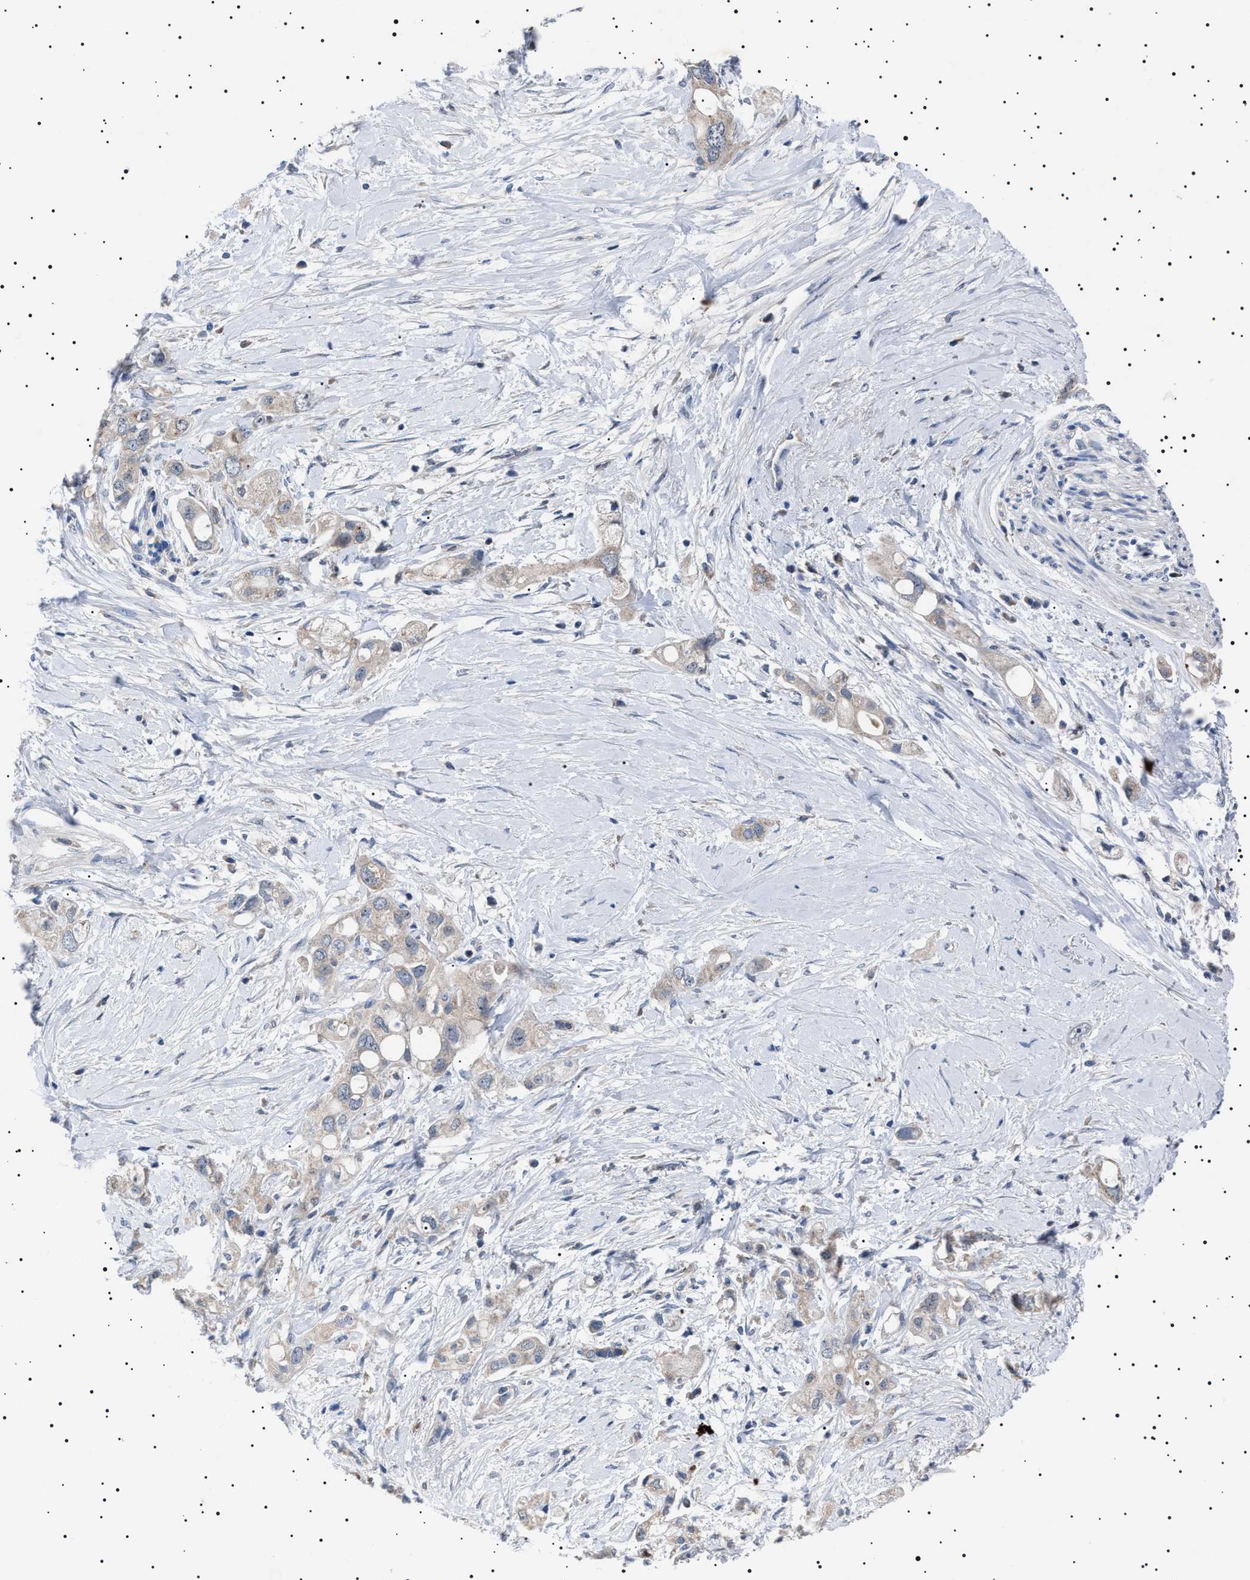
{"staining": {"intensity": "negative", "quantity": "none", "location": "none"}, "tissue": "pancreatic cancer", "cell_type": "Tumor cells", "image_type": "cancer", "snomed": [{"axis": "morphology", "description": "Adenocarcinoma, NOS"}, {"axis": "topography", "description": "Pancreas"}], "caption": "This is an immunohistochemistry (IHC) micrograph of pancreatic cancer. There is no positivity in tumor cells.", "gene": "PTRH1", "patient": {"sex": "female", "age": 56}}